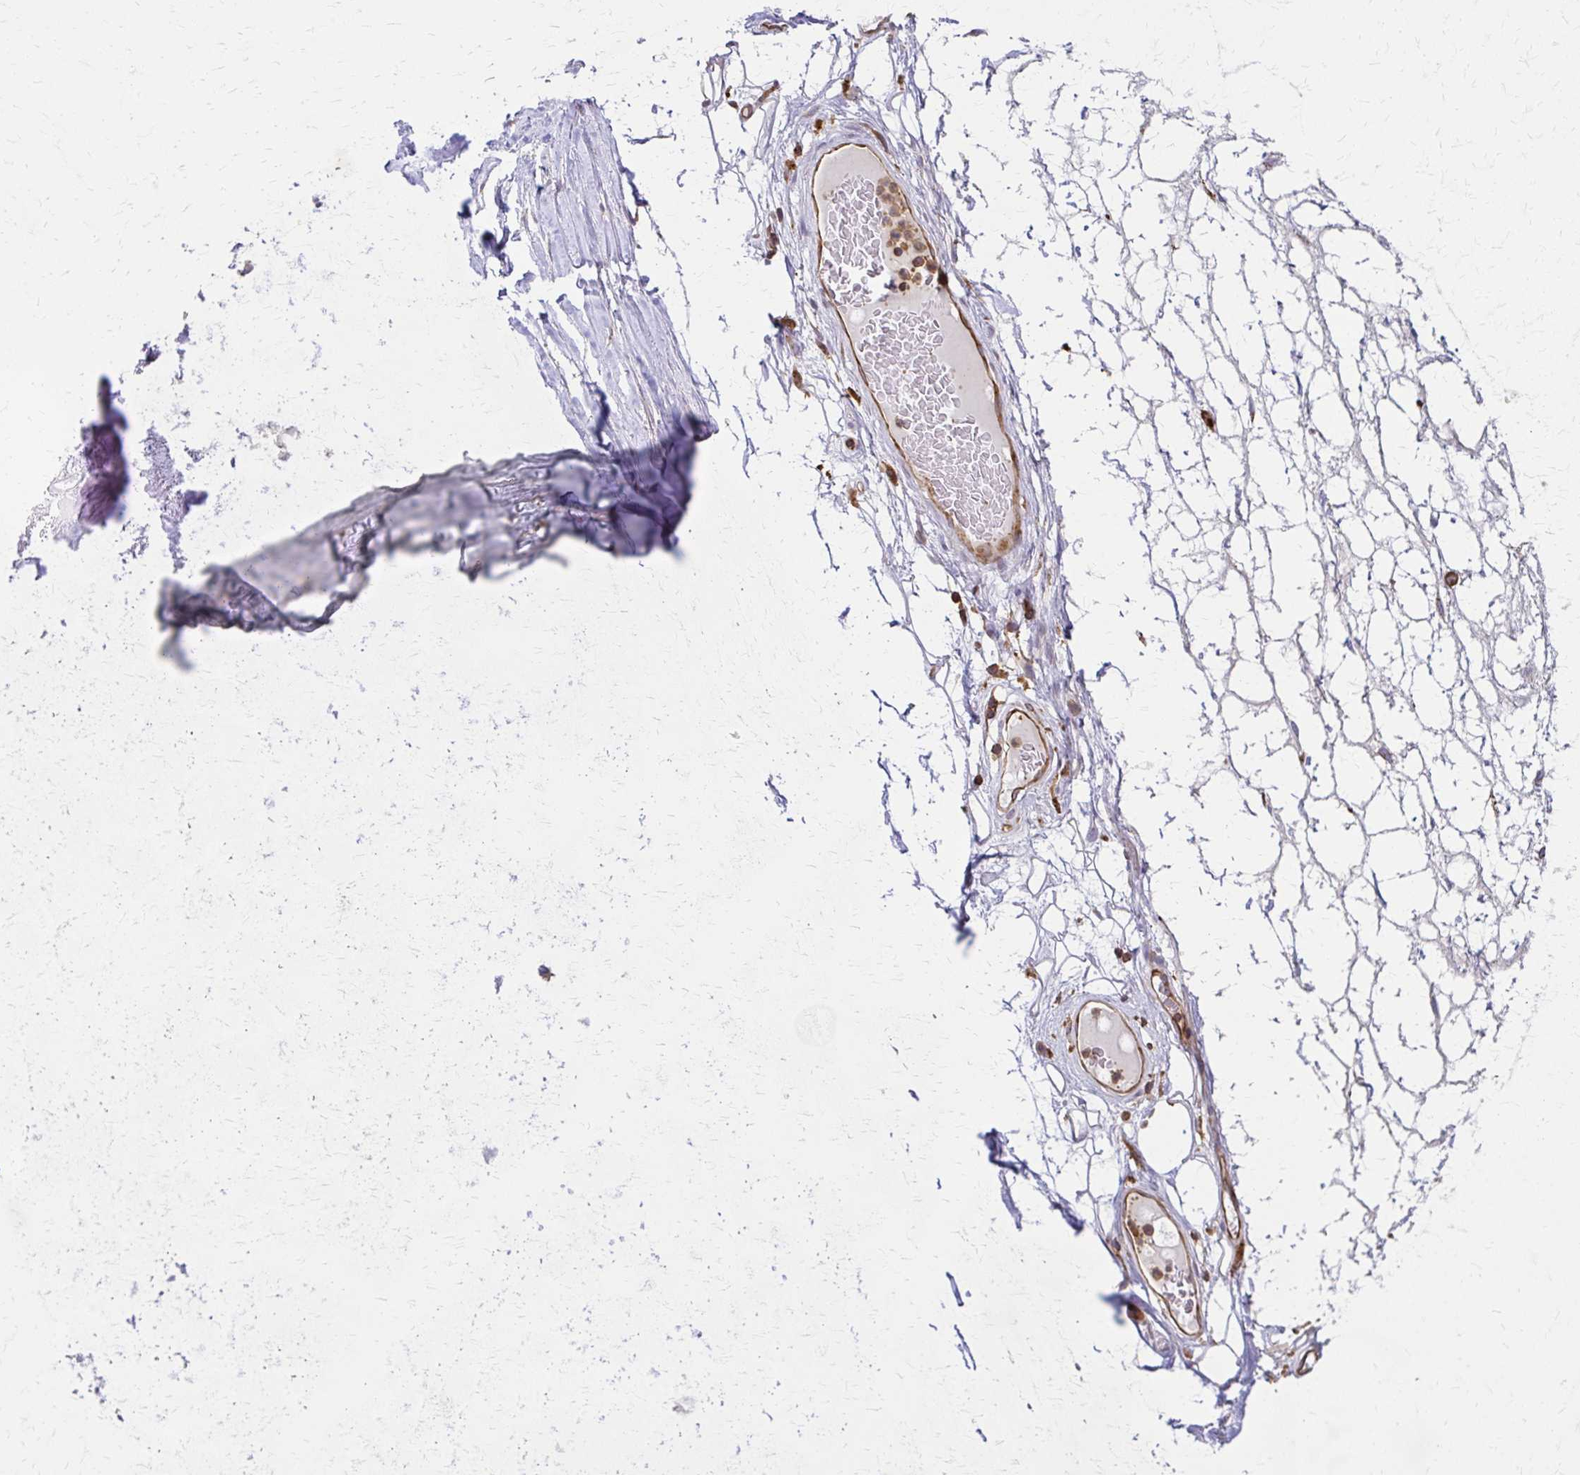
{"staining": {"intensity": "negative", "quantity": "none", "location": "none"}, "tissue": "adipose tissue", "cell_type": "Adipocytes", "image_type": "normal", "snomed": [{"axis": "morphology", "description": "Normal tissue, NOS"}, {"axis": "topography", "description": "Lymph node"}, {"axis": "topography", "description": "Cartilage tissue"}, {"axis": "topography", "description": "Nasopharynx"}], "caption": "DAB (3,3'-diaminobenzidine) immunohistochemical staining of normal adipose tissue displays no significant positivity in adipocytes.", "gene": "WASF2", "patient": {"sex": "male", "age": 63}}